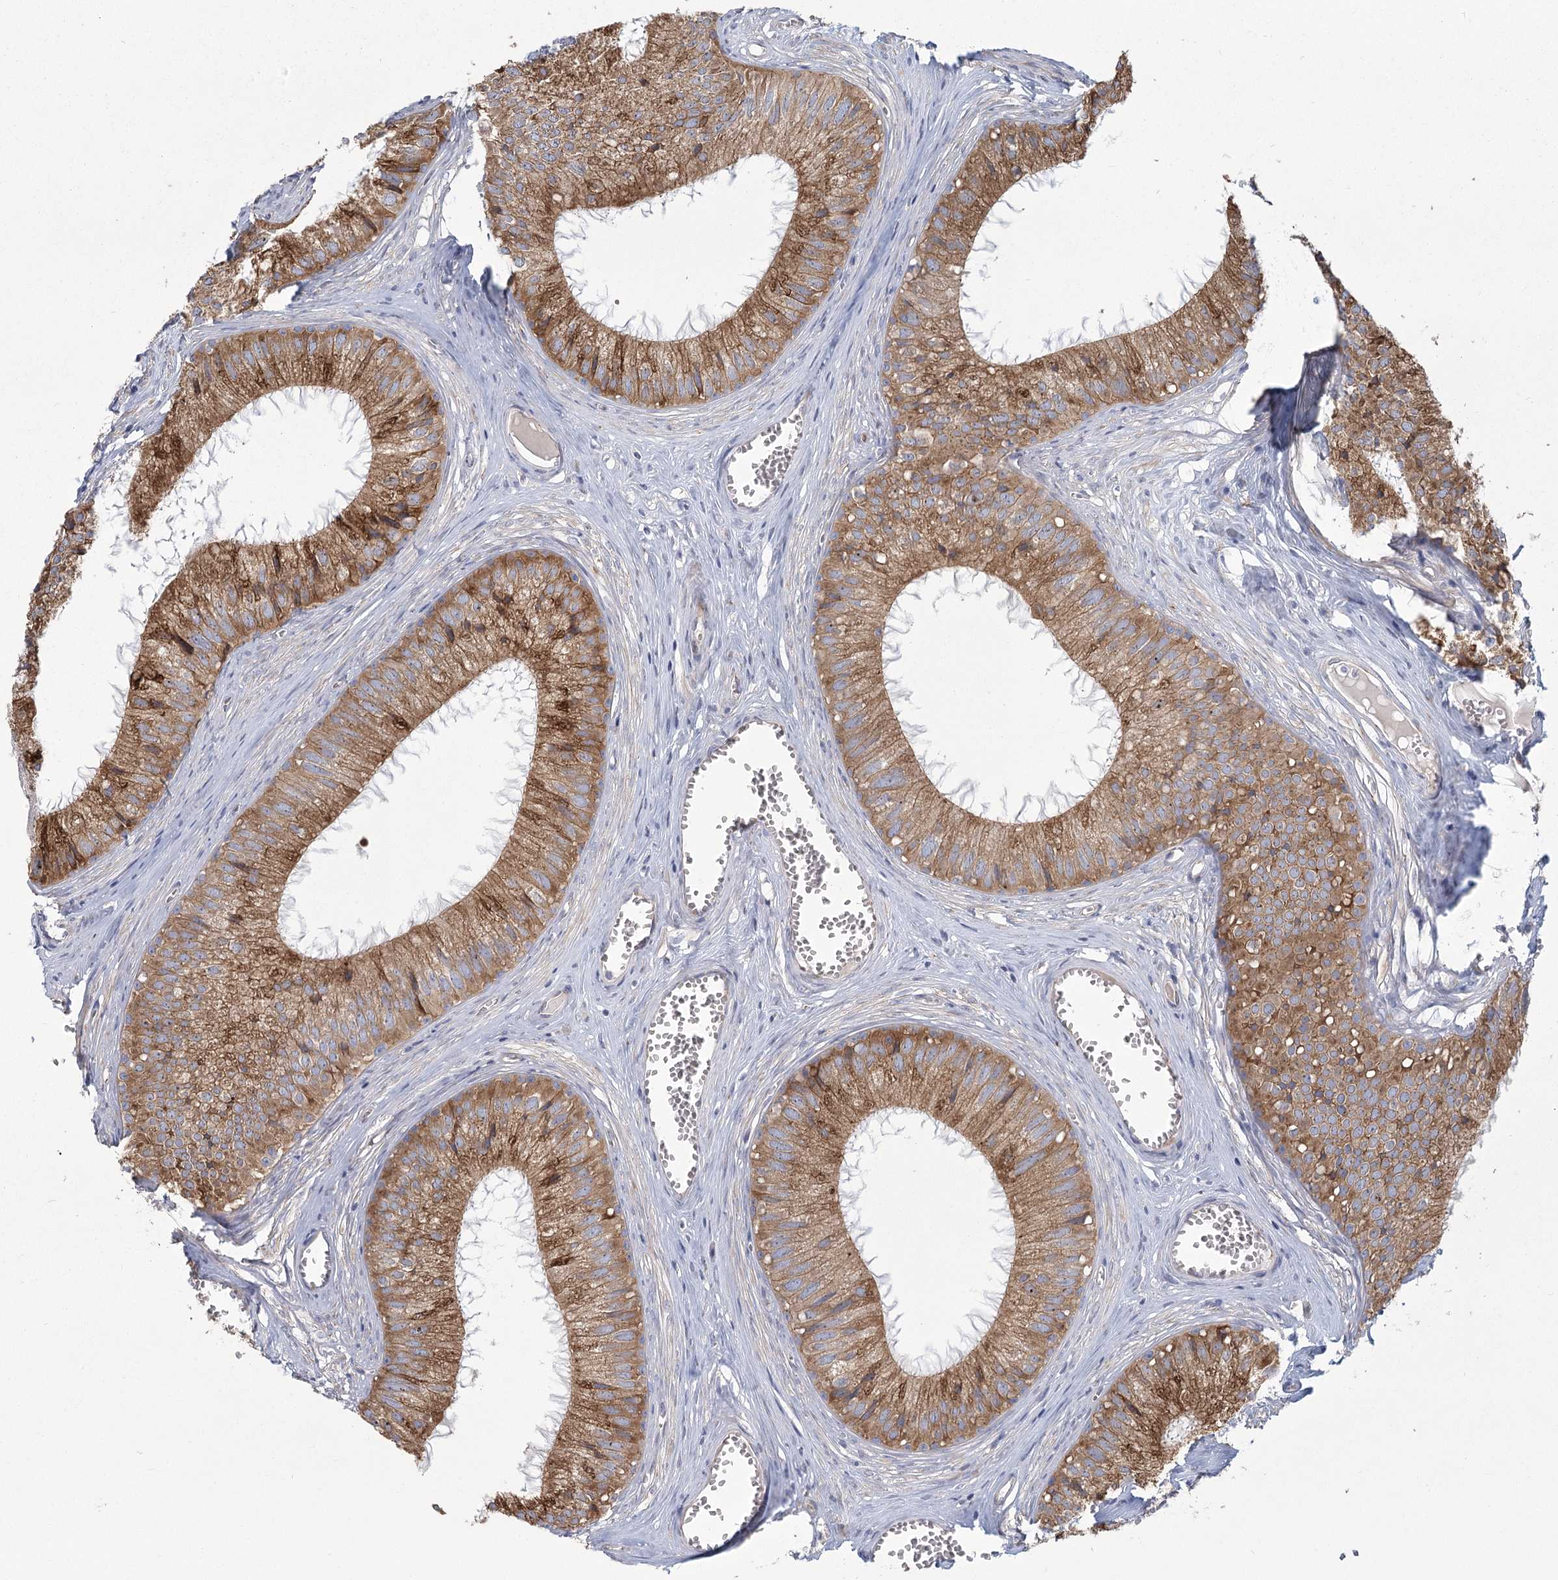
{"staining": {"intensity": "moderate", "quantity": ">75%", "location": "cytoplasmic/membranous"}, "tissue": "epididymis", "cell_type": "Glandular cells", "image_type": "normal", "snomed": [{"axis": "morphology", "description": "Normal tissue, NOS"}, {"axis": "topography", "description": "Epididymis"}], "caption": "This is an image of IHC staining of normal epididymis, which shows moderate staining in the cytoplasmic/membranous of glandular cells.", "gene": "CNTLN", "patient": {"sex": "male", "age": 36}}